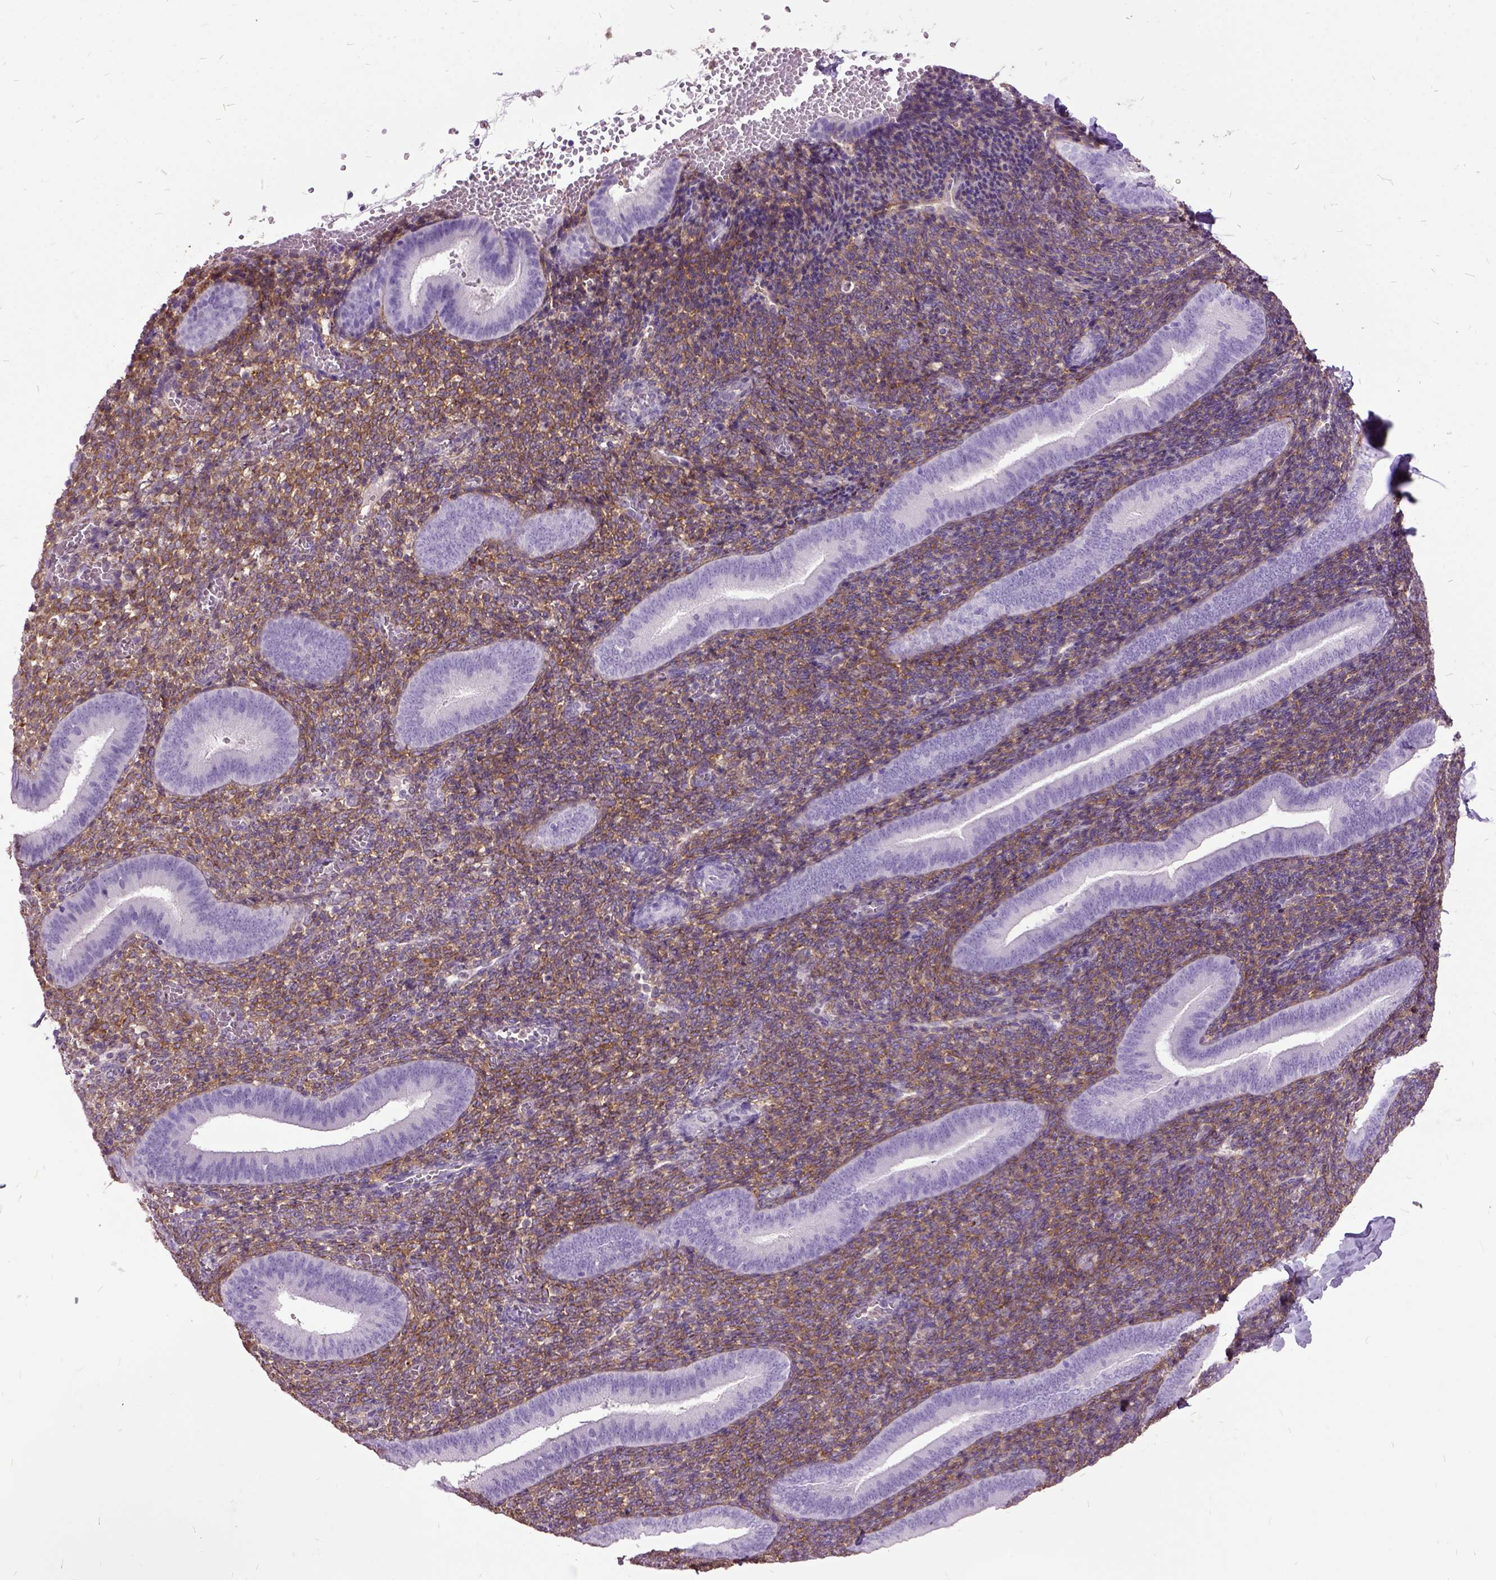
{"staining": {"intensity": "moderate", "quantity": "25%-75%", "location": "cytoplasmic/membranous"}, "tissue": "endometrium", "cell_type": "Cells in endometrial stroma", "image_type": "normal", "snomed": [{"axis": "morphology", "description": "Normal tissue, NOS"}, {"axis": "topography", "description": "Endometrium"}], "caption": "Immunohistochemistry staining of unremarkable endometrium, which exhibits medium levels of moderate cytoplasmic/membranous positivity in about 25%-75% of cells in endometrial stroma indicating moderate cytoplasmic/membranous protein expression. The staining was performed using DAB (3,3'-diaminobenzidine) (brown) for protein detection and nuclei were counterstained in hematoxylin (blue).", "gene": "MME", "patient": {"sex": "female", "age": 25}}